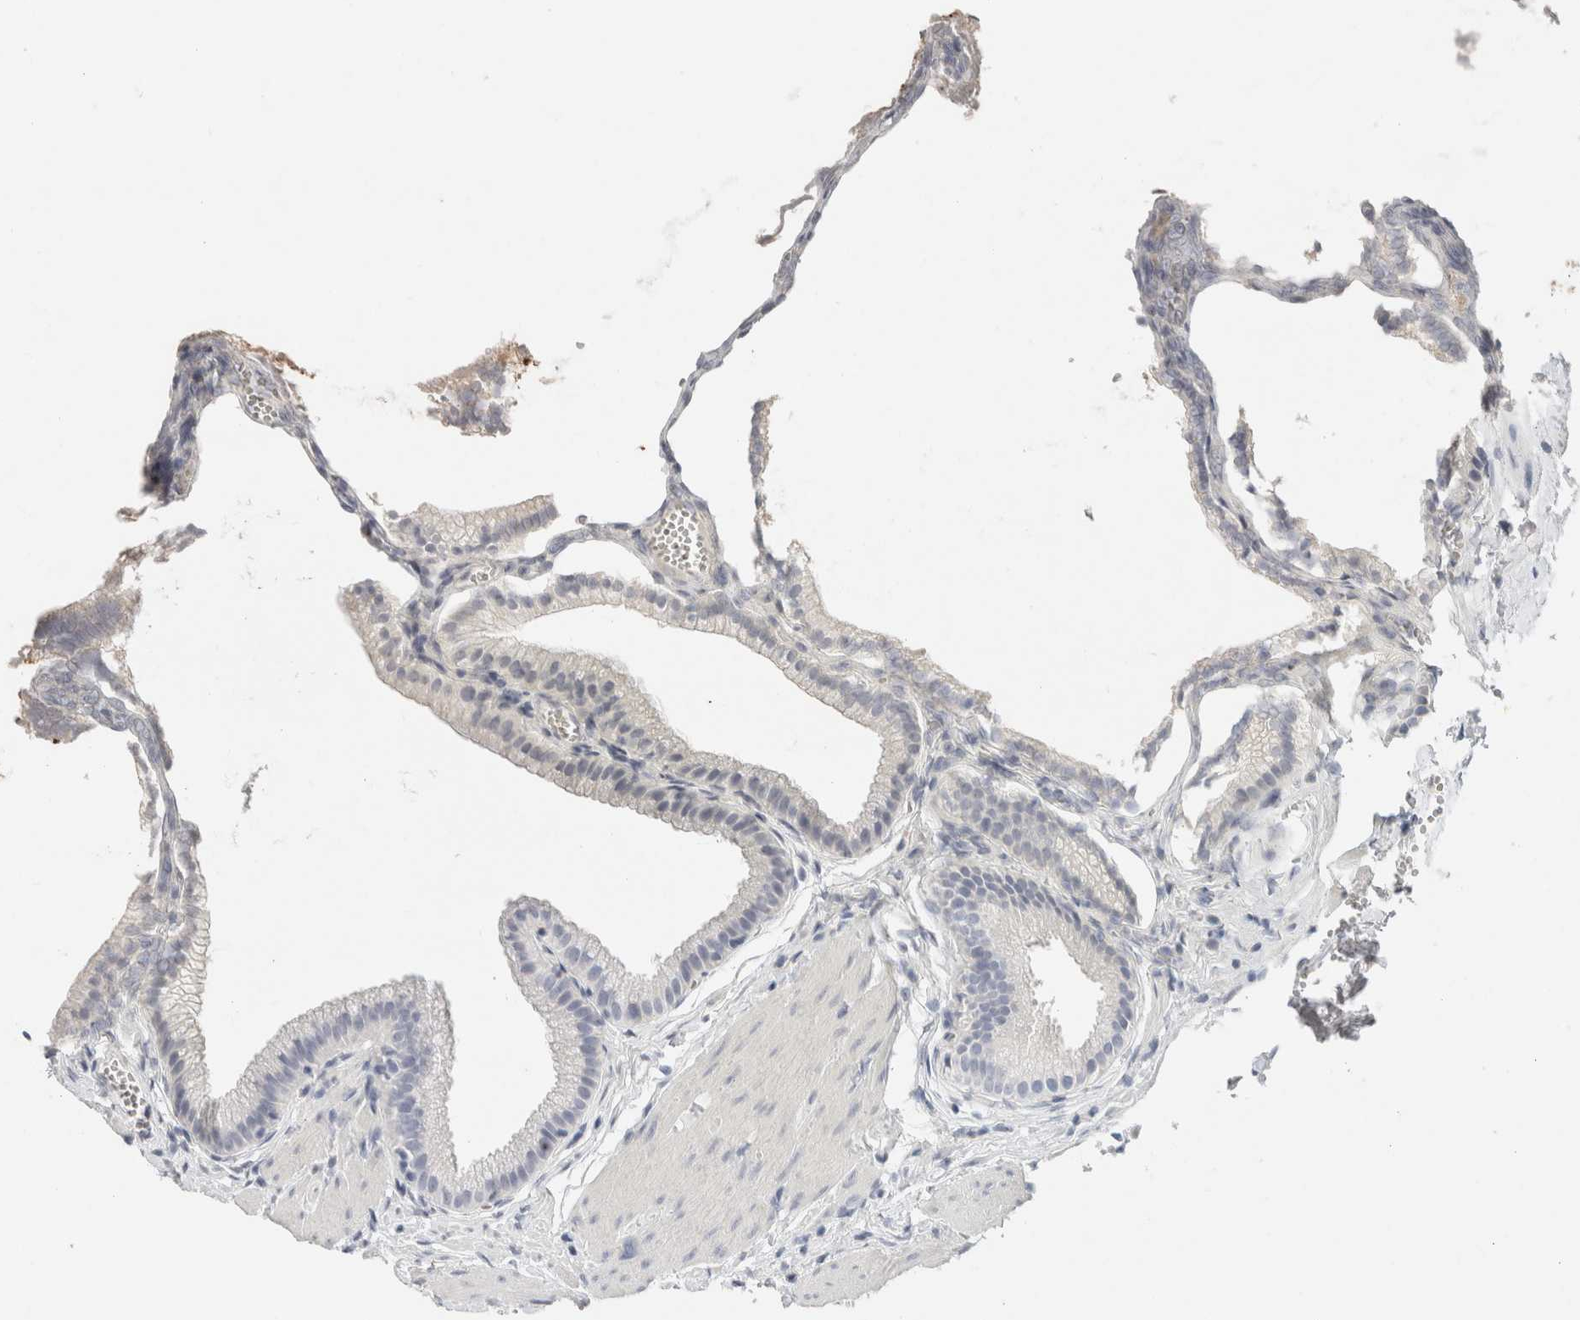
{"staining": {"intensity": "negative", "quantity": "none", "location": "none"}, "tissue": "gallbladder", "cell_type": "Glandular cells", "image_type": "normal", "snomed": [{"axis": "morphology", "description": "Normal tissue, NOS"}, {"axis": "topography", "description": "Gallbladder"}], "caption": "DAB (3,3'-diaminobenzidine) immunohistochemical staining of unremarkable gallbladder reveals no significant staining in glandular cells.", "gene": "IL6", "patient": {"sex": "male", "age": 38}}